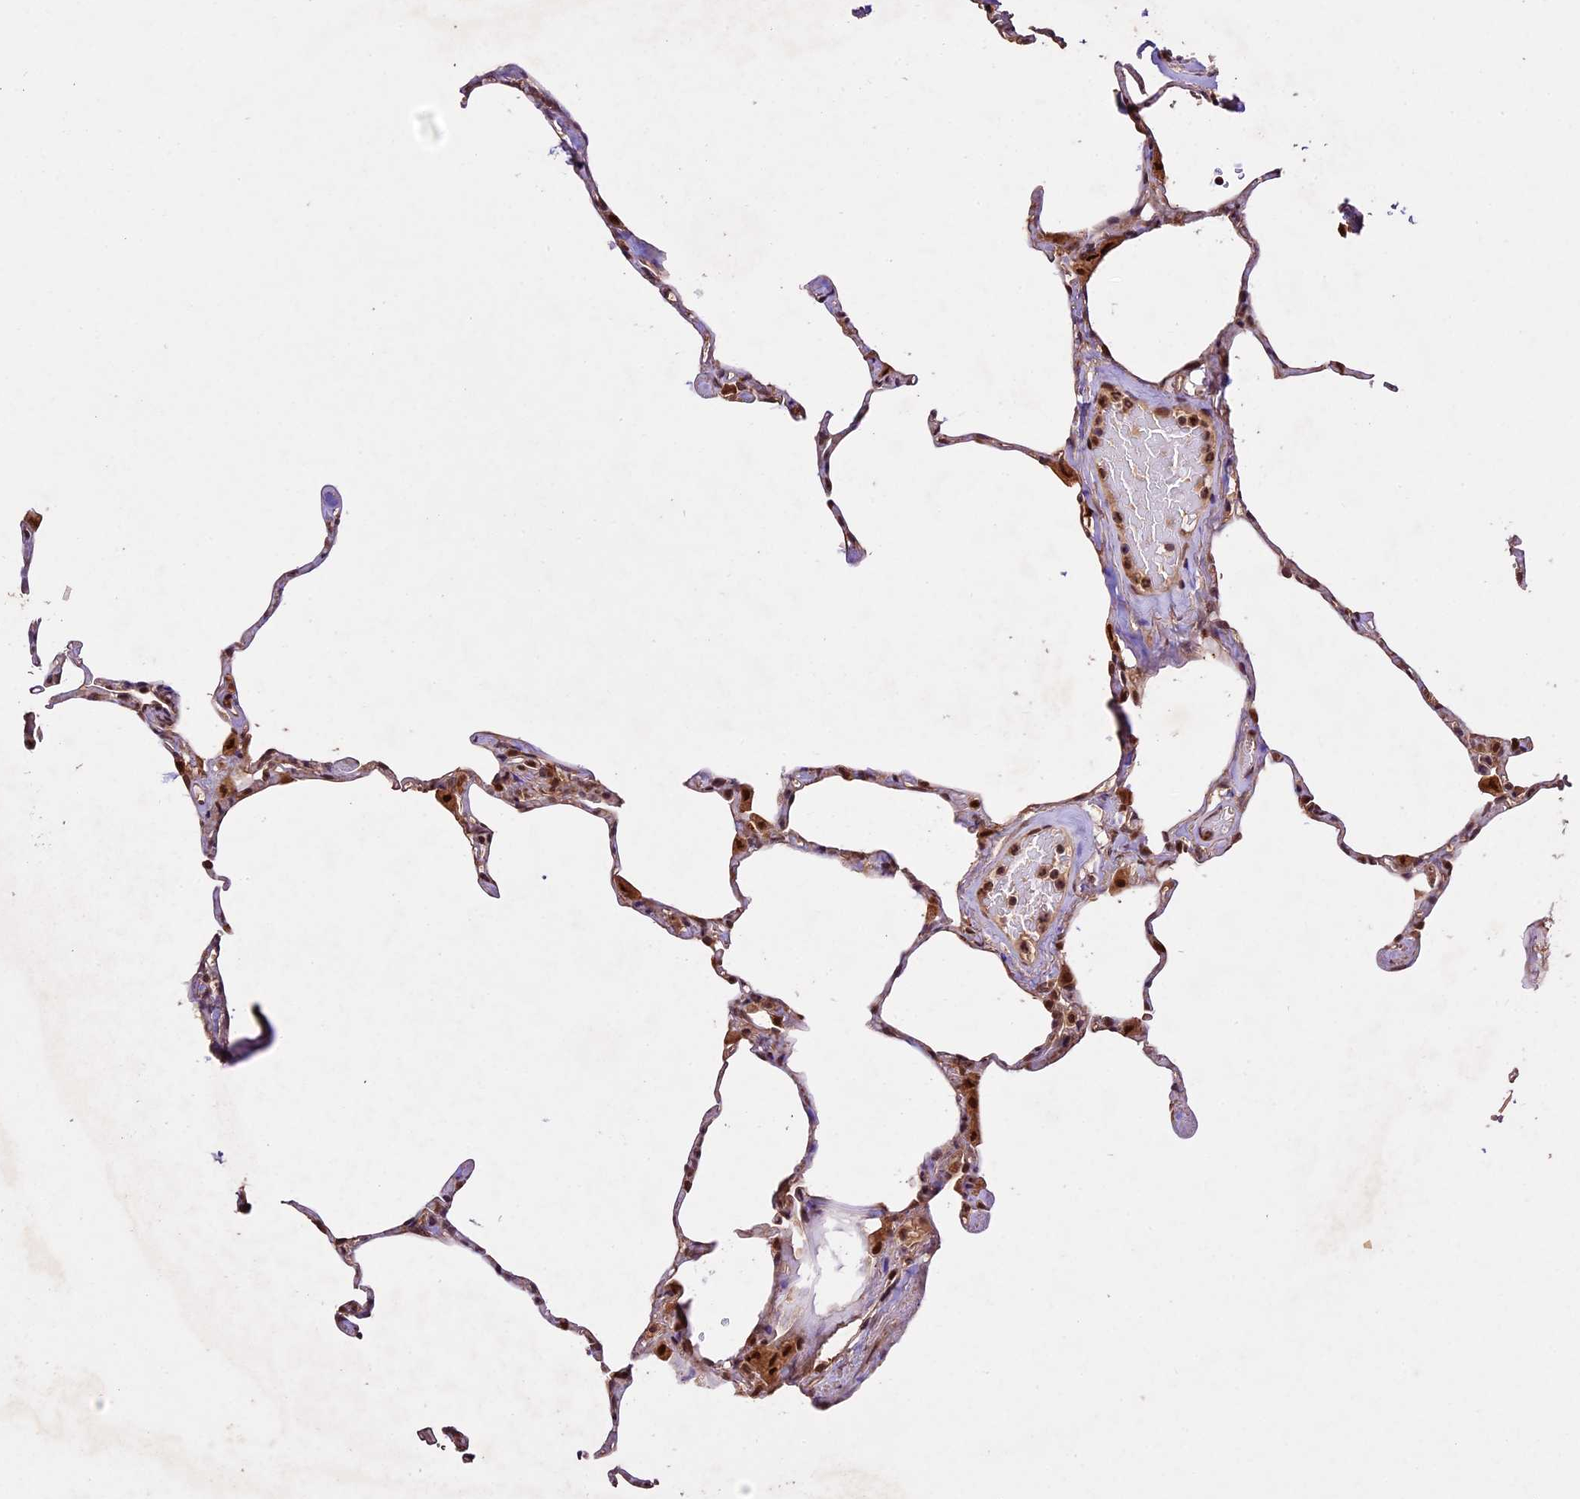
{"staining": {"intensity": "weak", "quantity": "25%-75%", "location": "cytoplasmic/membranous"}, "tissue": "lung", "cell_type": "Alveolar cells", "image_type": "normal", "snomed": [{"axis": "morphology", "description": "Normal tissue, NOS"}, {"axis": "topography", "description": "Lung"}], "caption": "The photomicrograph reveals staining of benign lung, revealing weak cytoplasmic/membranous protein expression (brown color) within alveolar cells. The protein is shown in brown color, while the nuclei are stained blue.", "gene": "CDKN2AIP", "patient": {"sex": "male", "age": 65}}